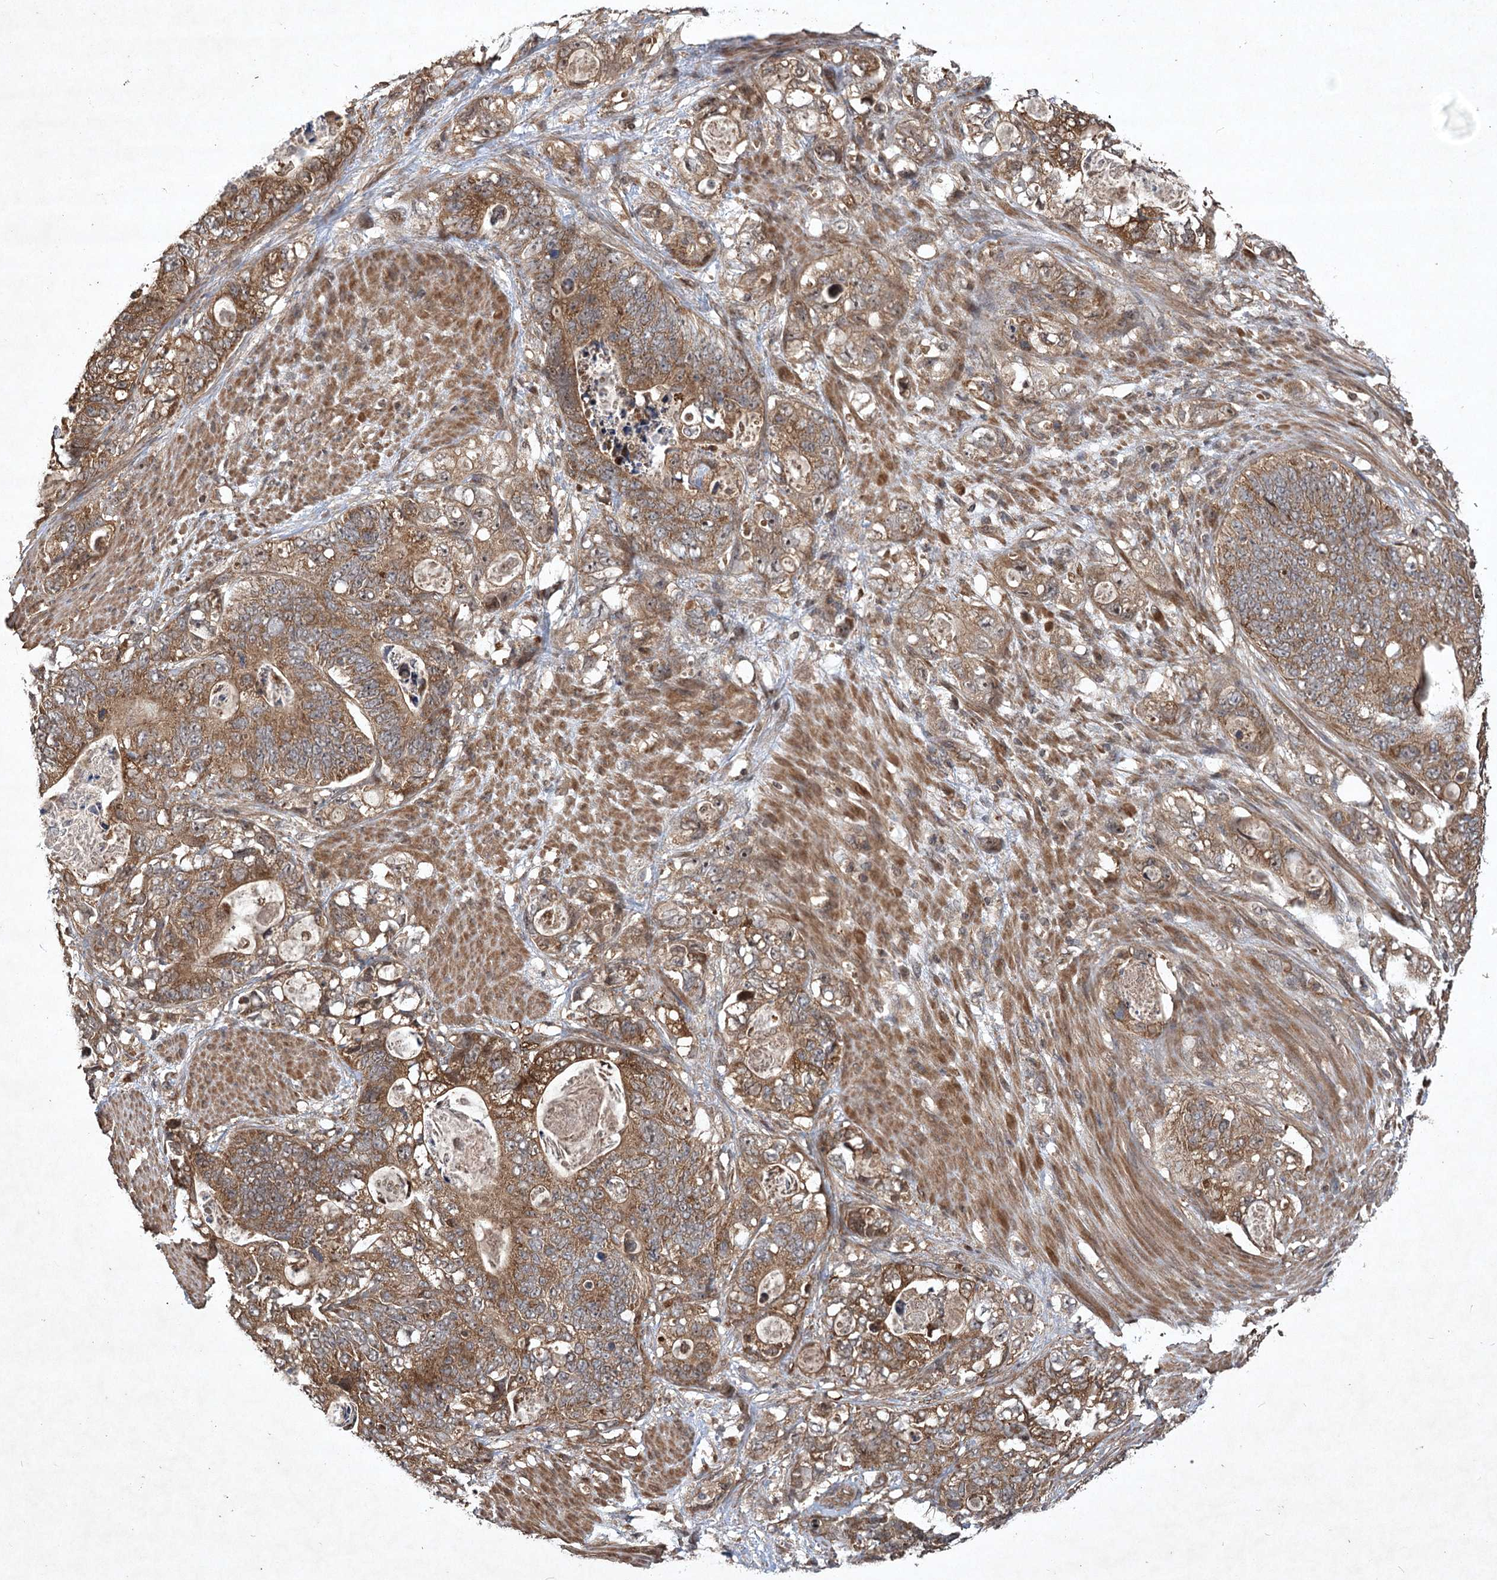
{"staining": {"intensity": "moderate", "quantity": ">75%", "location": "cytoplasmic/membranous"}, "tissue": "stomach cancer", "cell_type": "Tumor cells", "image_type": "cancer", "snomed": [{"axis": "morphology", "description": "Normal tissue, NOS"}, {"axis": "morphology", "description": "Adenocarcinoma, NOS"}, {"axis": "topography", "description": "Stomach"}], "caption": "Protein staining of stomach cancer tissue displays moderate cytoplasmic/membranous positivity in approximately >75% of tumor cells.", "gene": "INSIG2", "patient": {"sex": "female", "age": 89}}